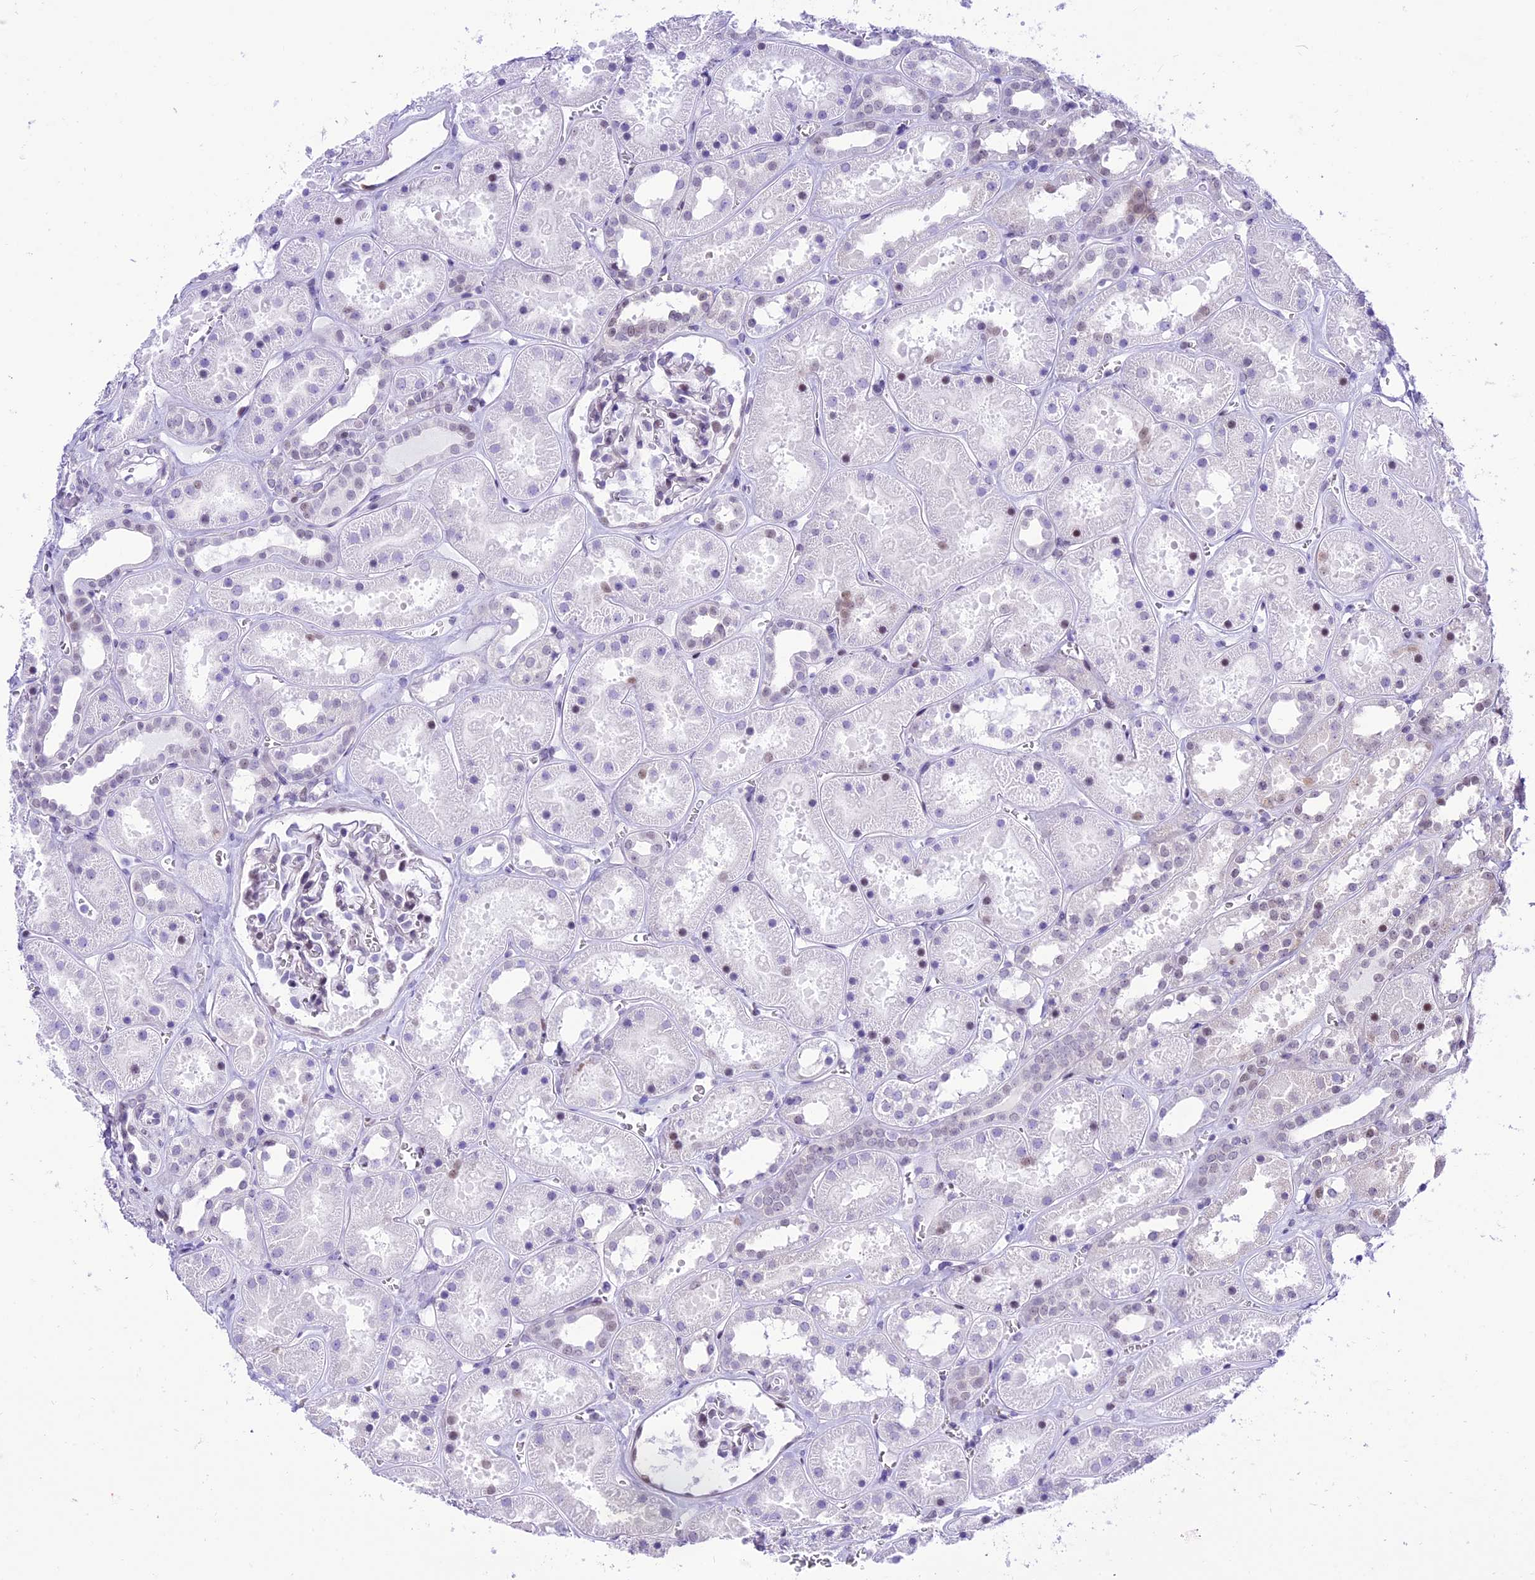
{"staining": {"intensity": "negative", "quantity": "none", "location": "none"}, "tissue": "kidney", "cell_type": "Cells in glomeruli", "image_type": "normal", "snomed": [{"axis": "morphology", "description": "Normal tissue, NOS"}, {"axis": "topography", "description": "Kidney"}], "caption": "An immunohistochemistry (IHC) histopathology image of unremarkable kidney is shown. There is no staining in cells in glomeruli of kidney.", "gene": "RPS6KB1", "patient": {"sex": "female", "age": 41}}